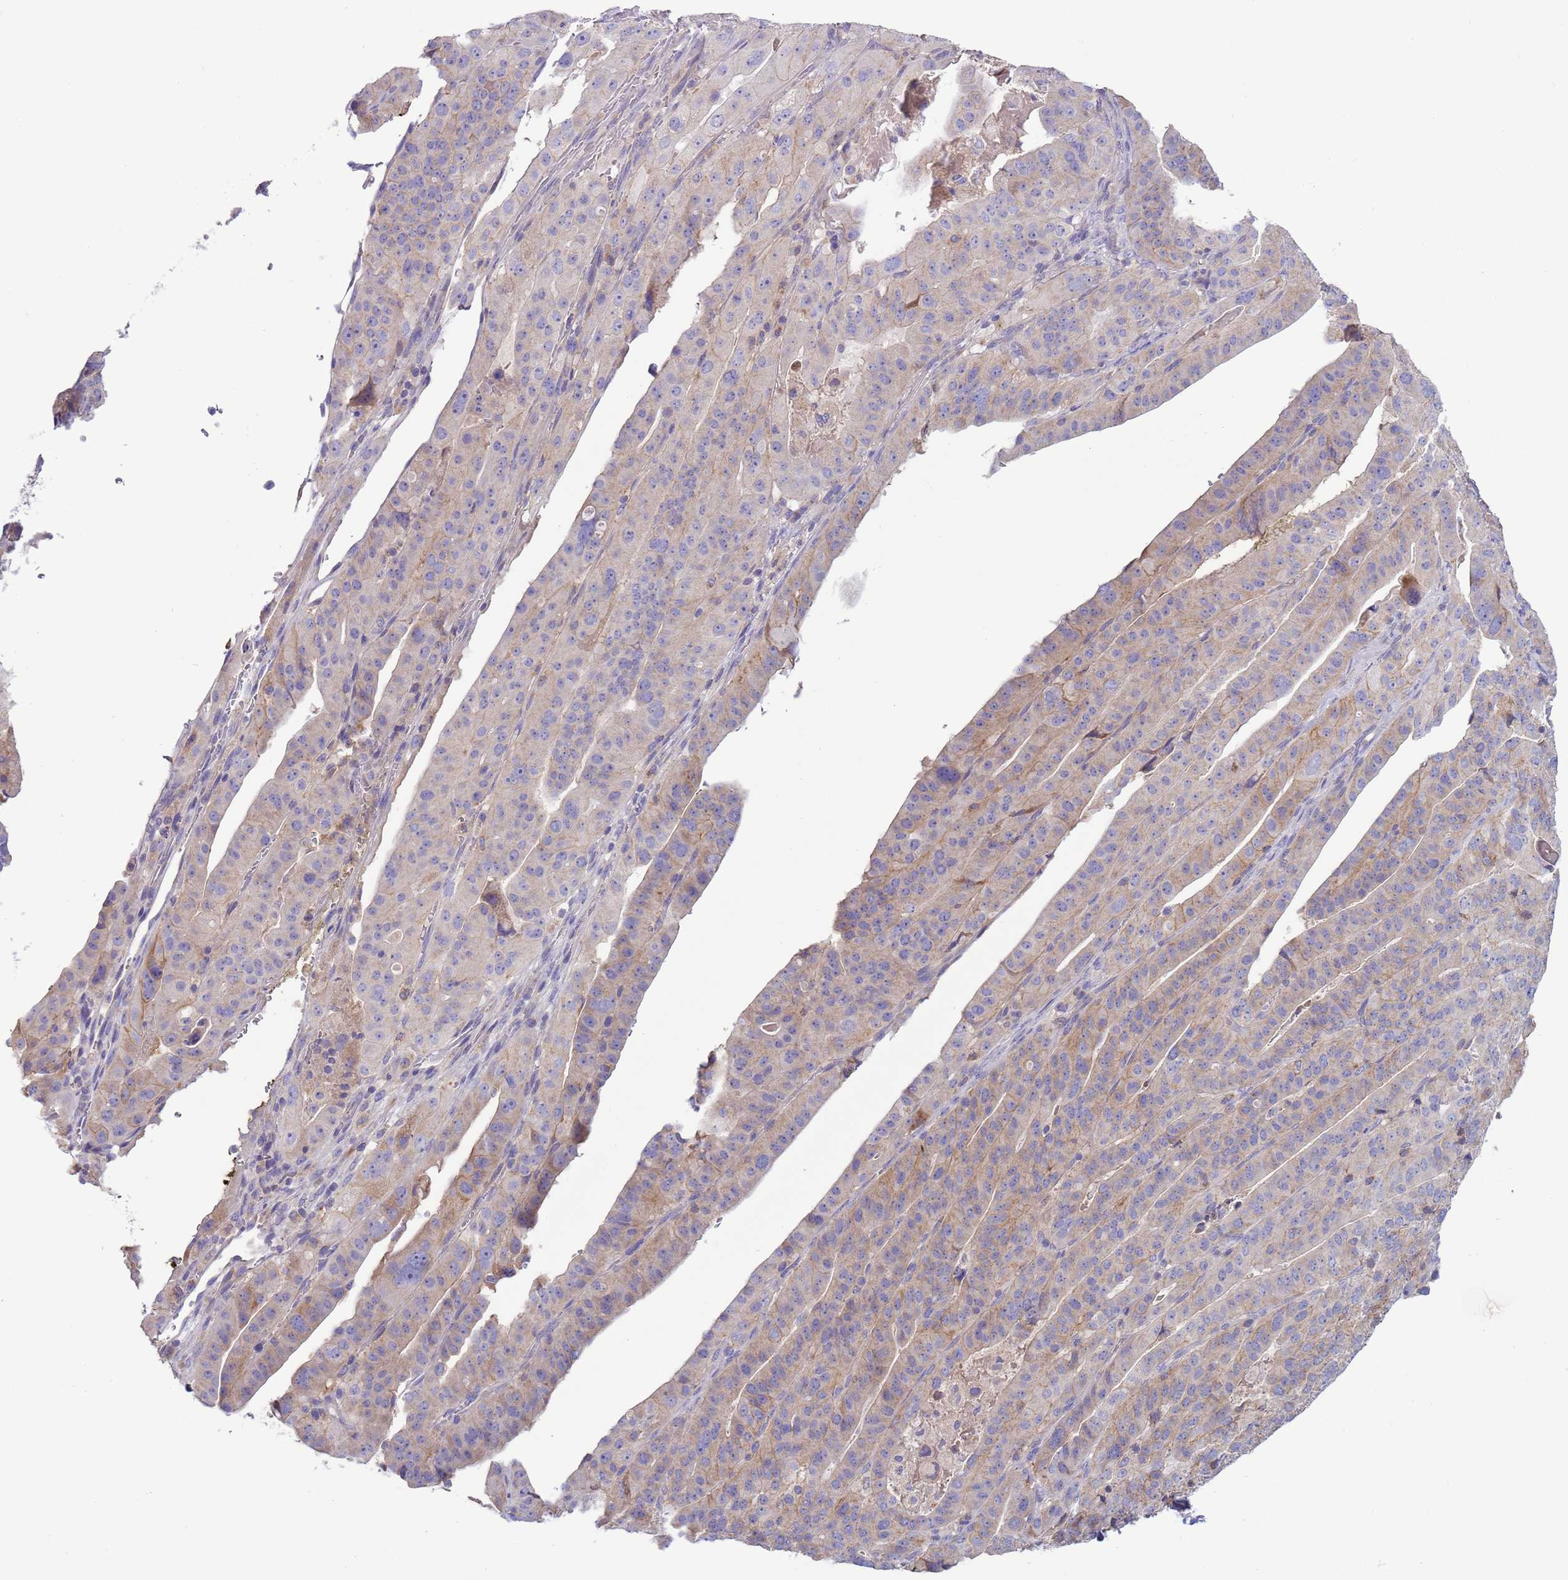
{"staining": {"intensity": "moderate", "quantity": "<25%", "location": "cytoplasmic/membranous"}, "tissue": "stomach cancer", "cell_type": "Tumor cells", "image_type": "cancer", "snomed": [{"axis": "morphology", "description": "Adenocarcinoma, NOS"}, {"axis": "topography", "description": "Stomach"}], "caption": "Brown immunohistochemical staining in human stomach adenocarcinoma exhibits moderate cytoplasmic/membranous positivity in approximately <25% of tumor cells.", "gene": "UQCRQ", "patient": {"sex": "male", "age": 48}}